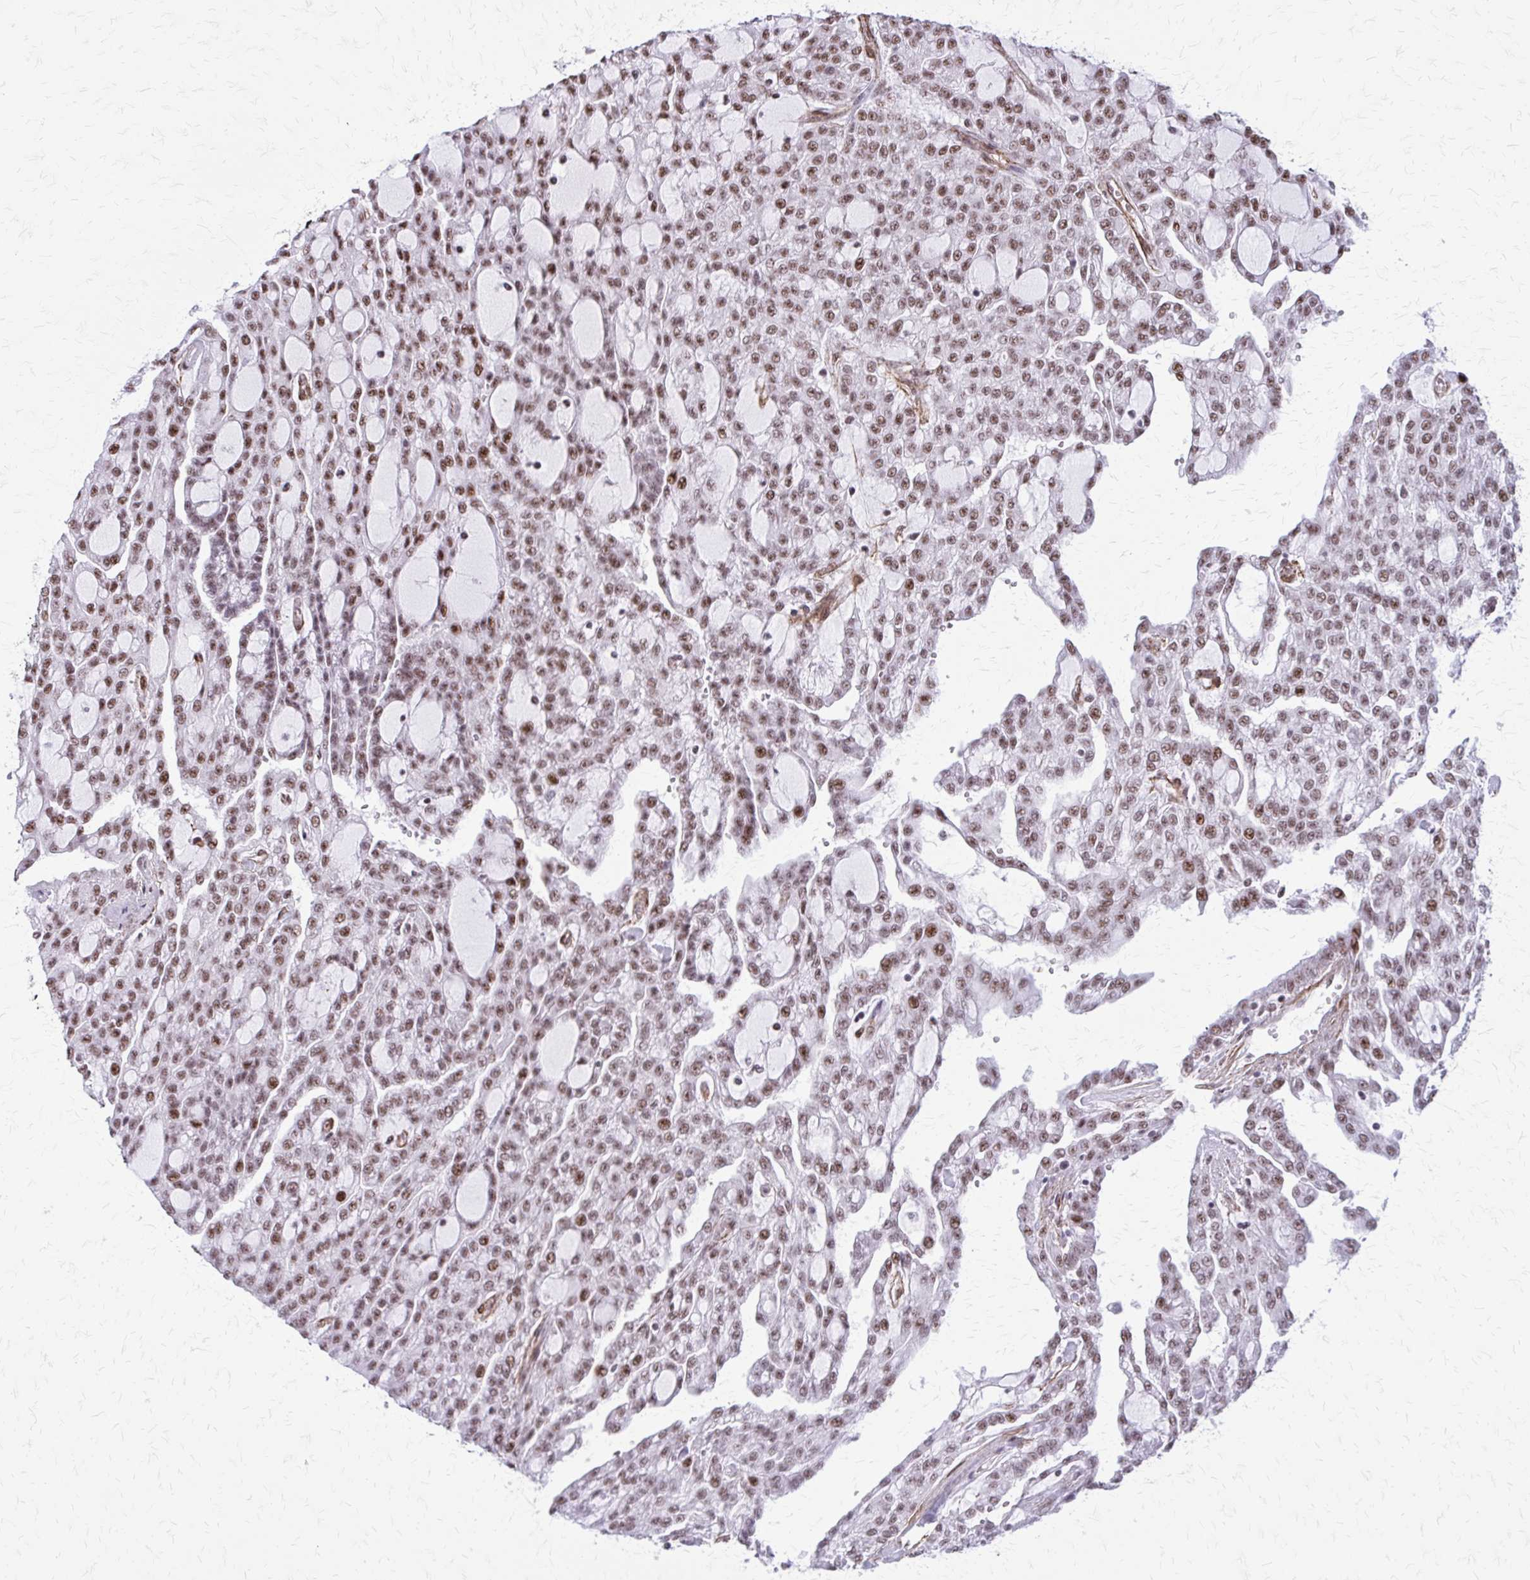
{"staining": {"intensity": "moderate", "quantity": ">75%", "location": "nuclear"}, "tissue": "renal cancer", "cell_type": "Tumor cells", "image_type": "cancer", "snomed": [{"axis": "morphology", "description": "Adenocarcinoma, NOS"}, {"axis": "topography", "description": "Kidney"}], "caption": "Protein expression analysis of human adenocarcinoma (renal) reveals moderate nuclear positivity in about >75% of tumor cells.", "gene": "NRBF2", "patient": {"sex": "male", "age": 63}}